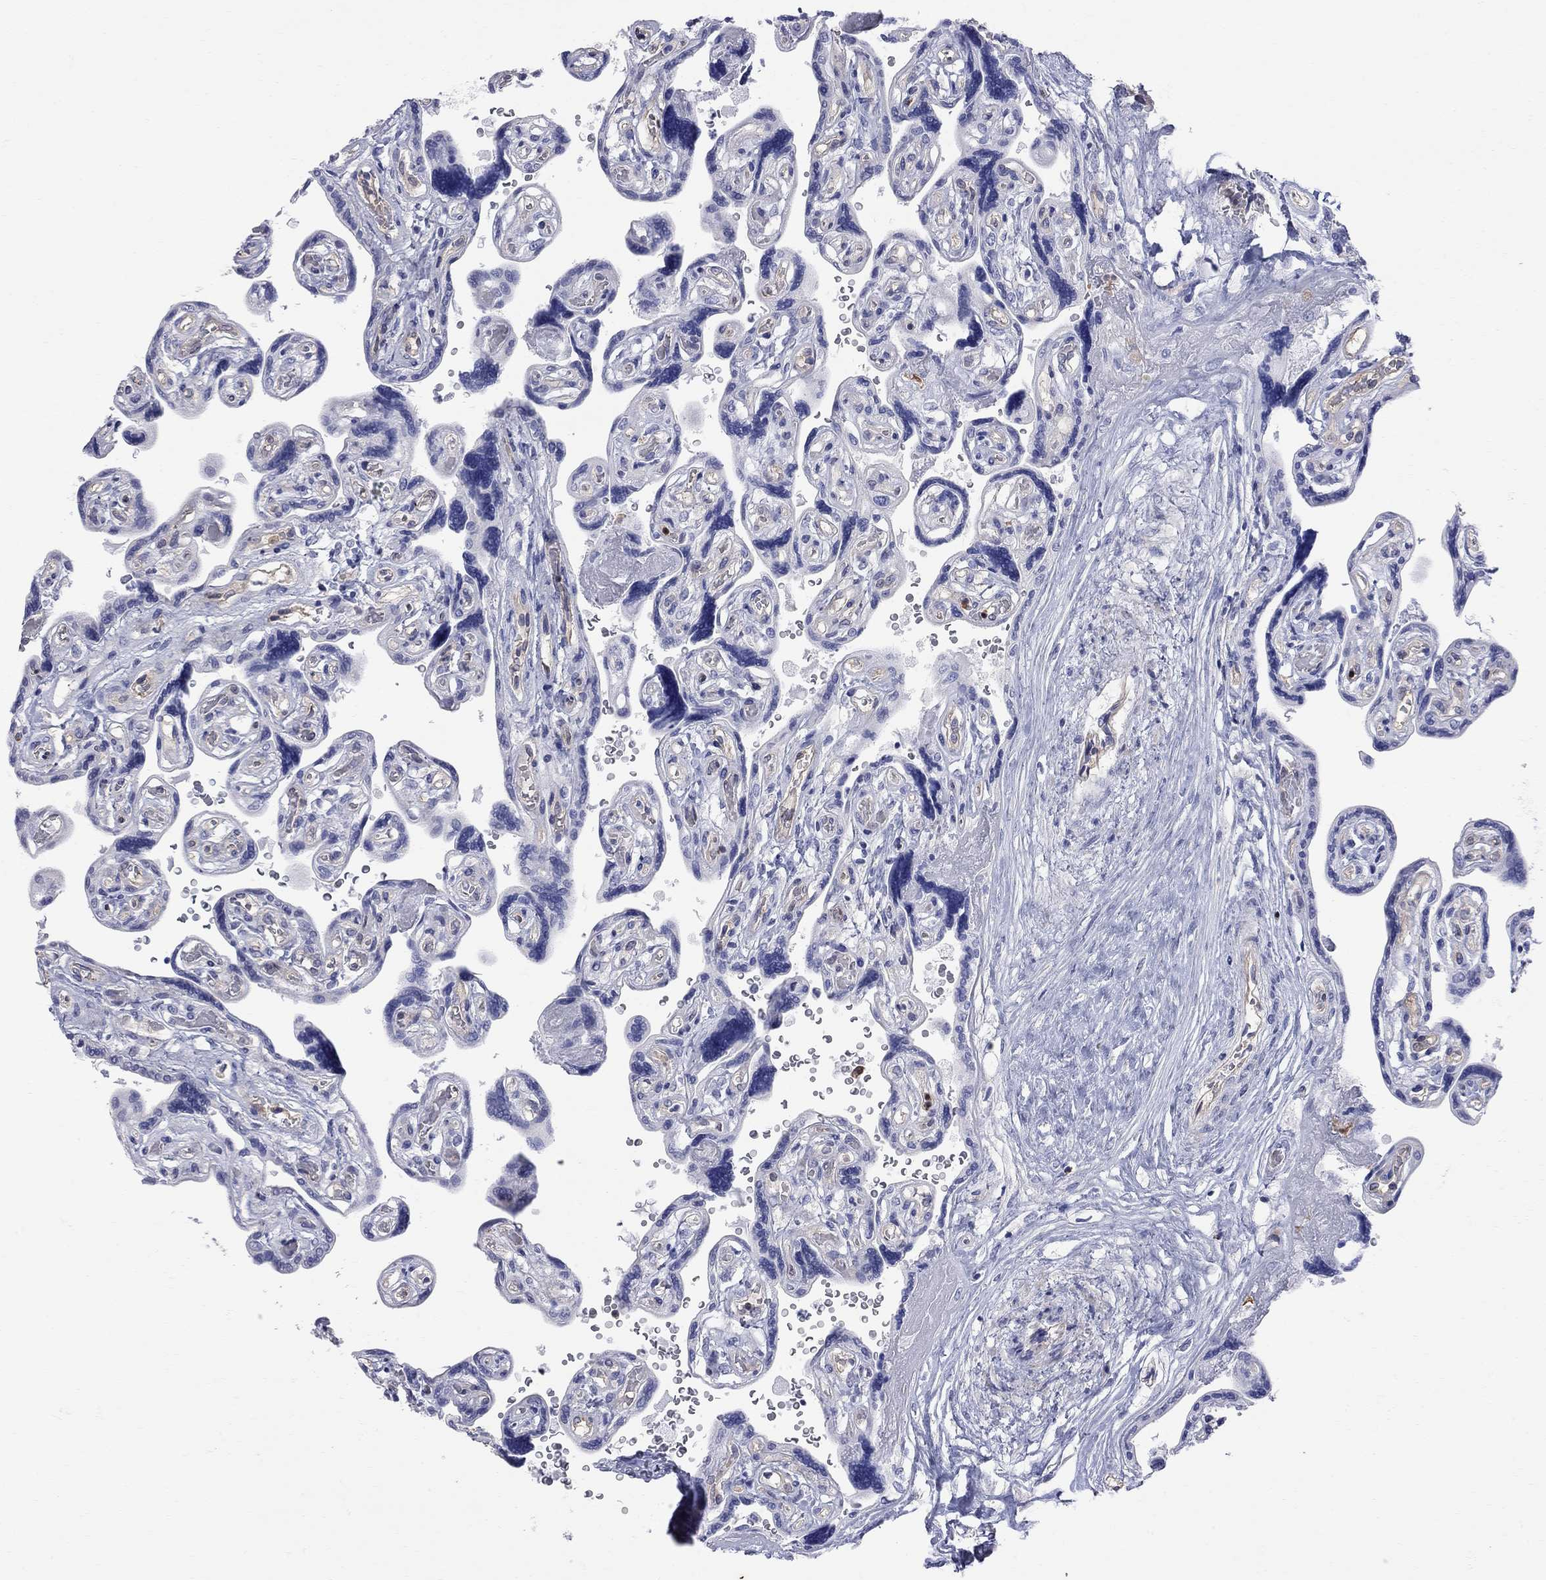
{"staining": {"intensity": "negative", "quantity": "none", "location": "none"}, "tissue": "placenta", "cell_type": "Decidual cells", "image_type": "normal", "snomed": [{"axis": "morphology", "description": "Normal tissue, NOS"}, {"axis": "topography", "description": "Placenta"}], "caption": "Histopathology image shows no significant protein staining in decidual cells of benign placenta. (DAB (3,3'-diaminobenzidine) immunohistochemistry (IHC), high magnification).", "gene": "ABI3", "patient": {"sex": "female", "age": 32}}